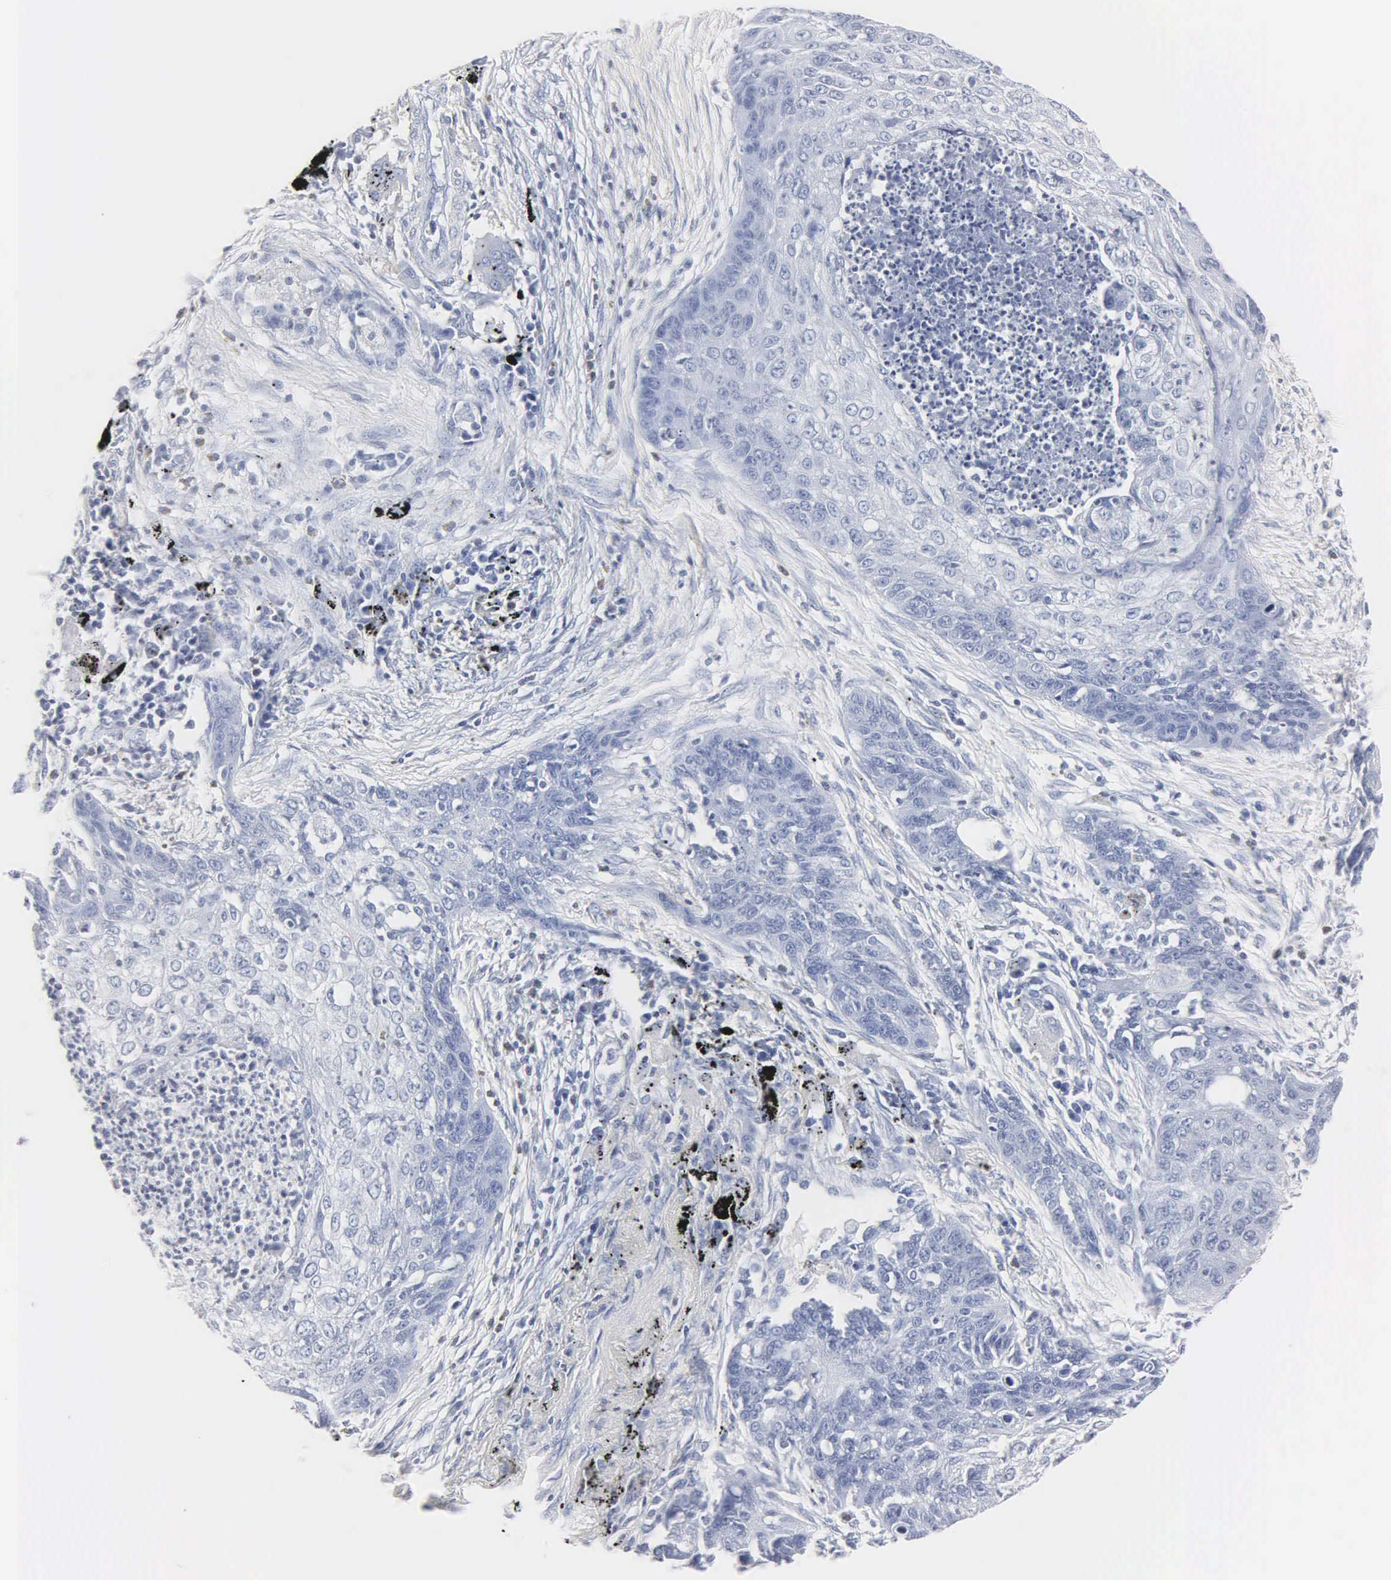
{"staining": {"intensity": "negative", "quantity": "none", "location": "none"}, "tissue": "lung cancer", "cell_type": "Tumor cells", "image_type": "cancer", "snomed": [{"axis": "morphology", "description": "Squamous cell carcinoma, NOS"}, {"axis": "topography", "description": "Lung"}], "caption": "Lung squamous cell carcinoma was stained to show a protein in brown. There is no significant expression in tumor cells.", "gene": "MB", "patient": {"sex": "male", "age": 71}}